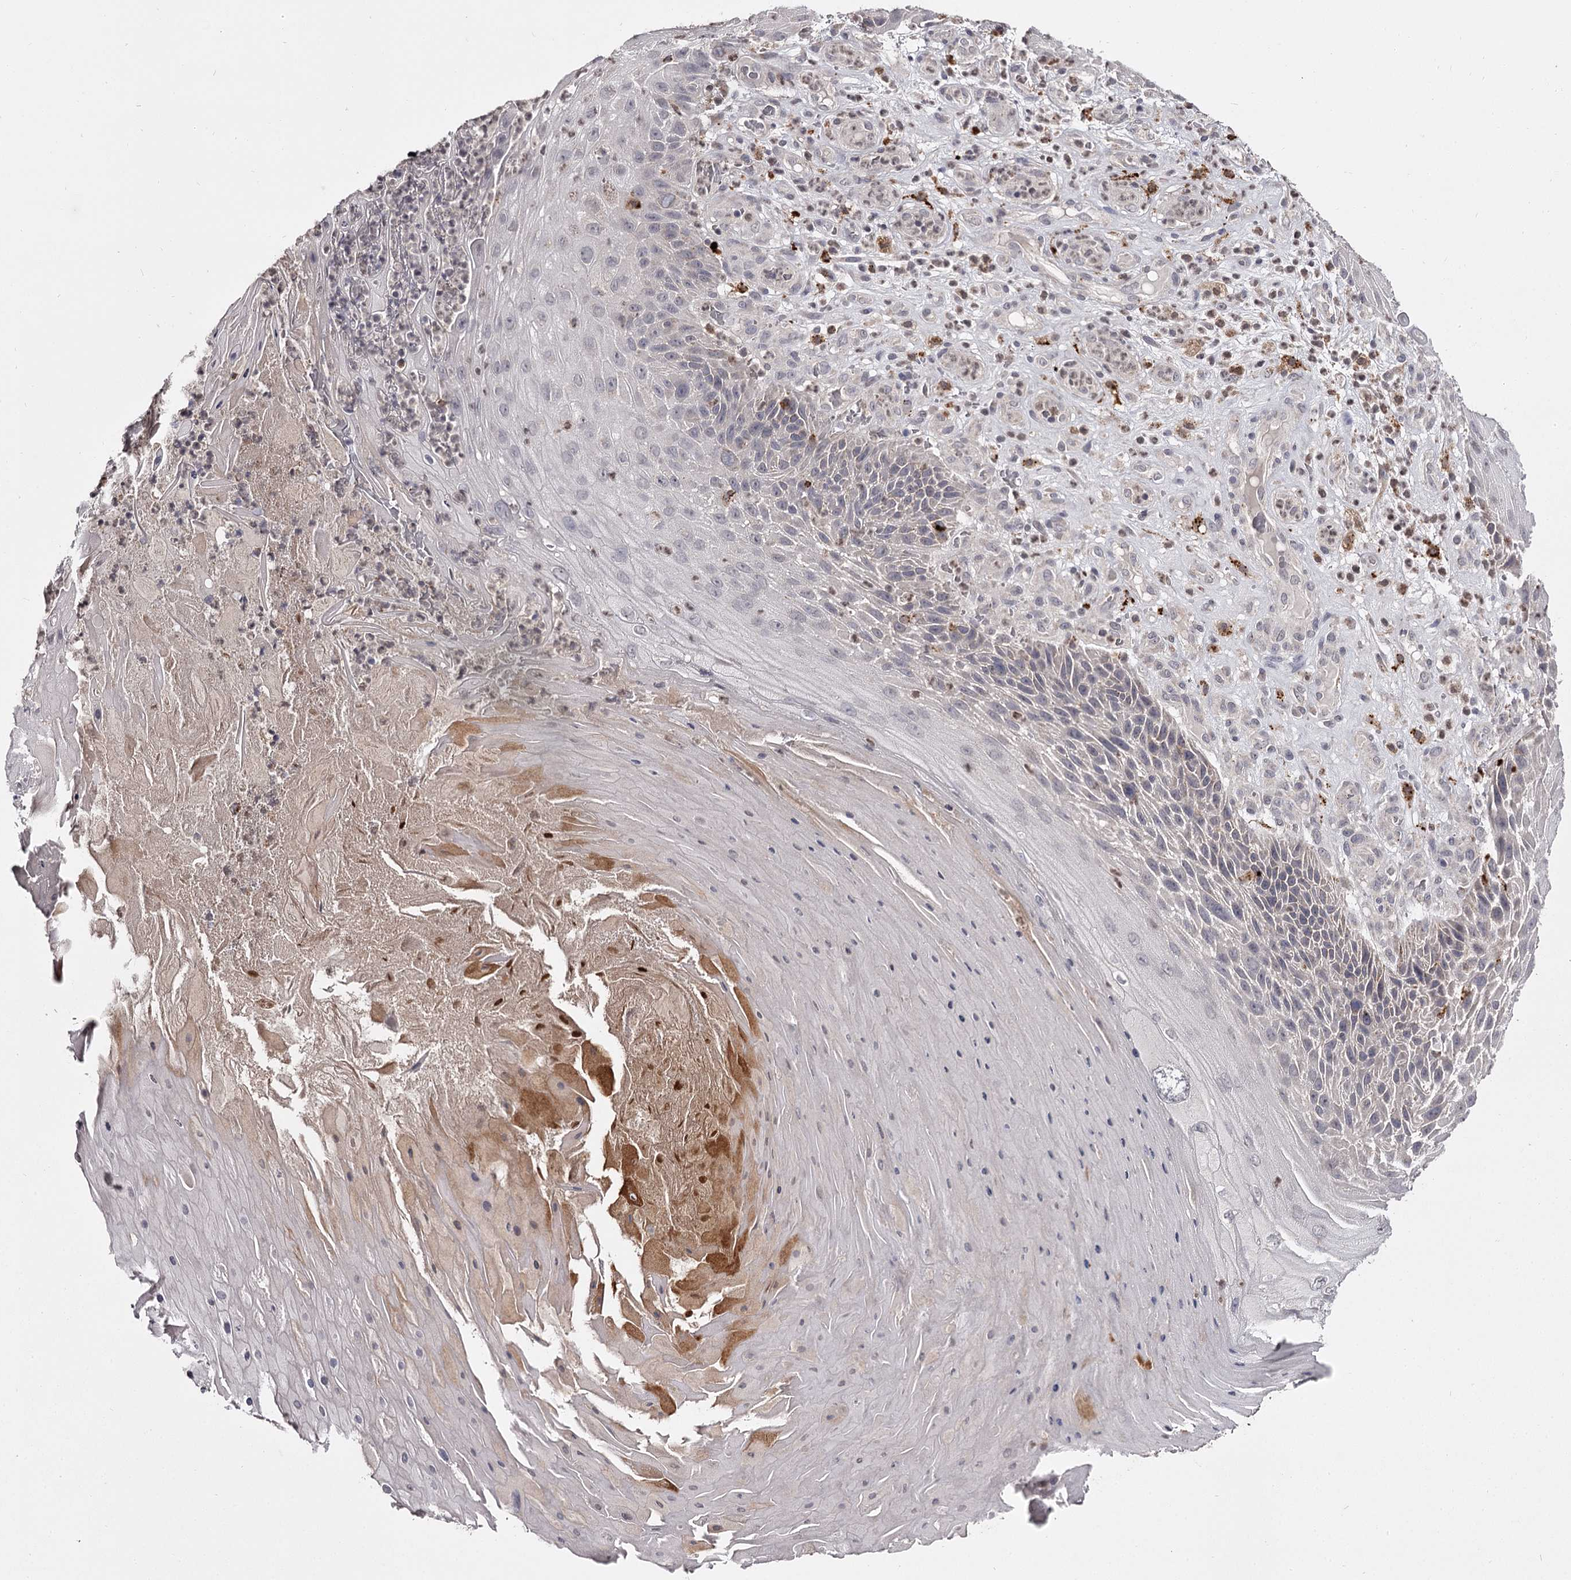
{"staining": {"intensity": "negative", "quantity": "none", "location": "none"}, "tissue": "skin cancer", "cell_type": "Tumor cells", "image_type": "cancer", "snomed": [{"axis": "morphology", "description": "Squamous cell carcinoma, NOS"}, {"axis": "topography", "description": "Skin"}], "caption": "There is no significant staining in tumor cells of skin cancer.", "gene": "SLC32A1", "patient": {"sex": "female", "age": 88}}